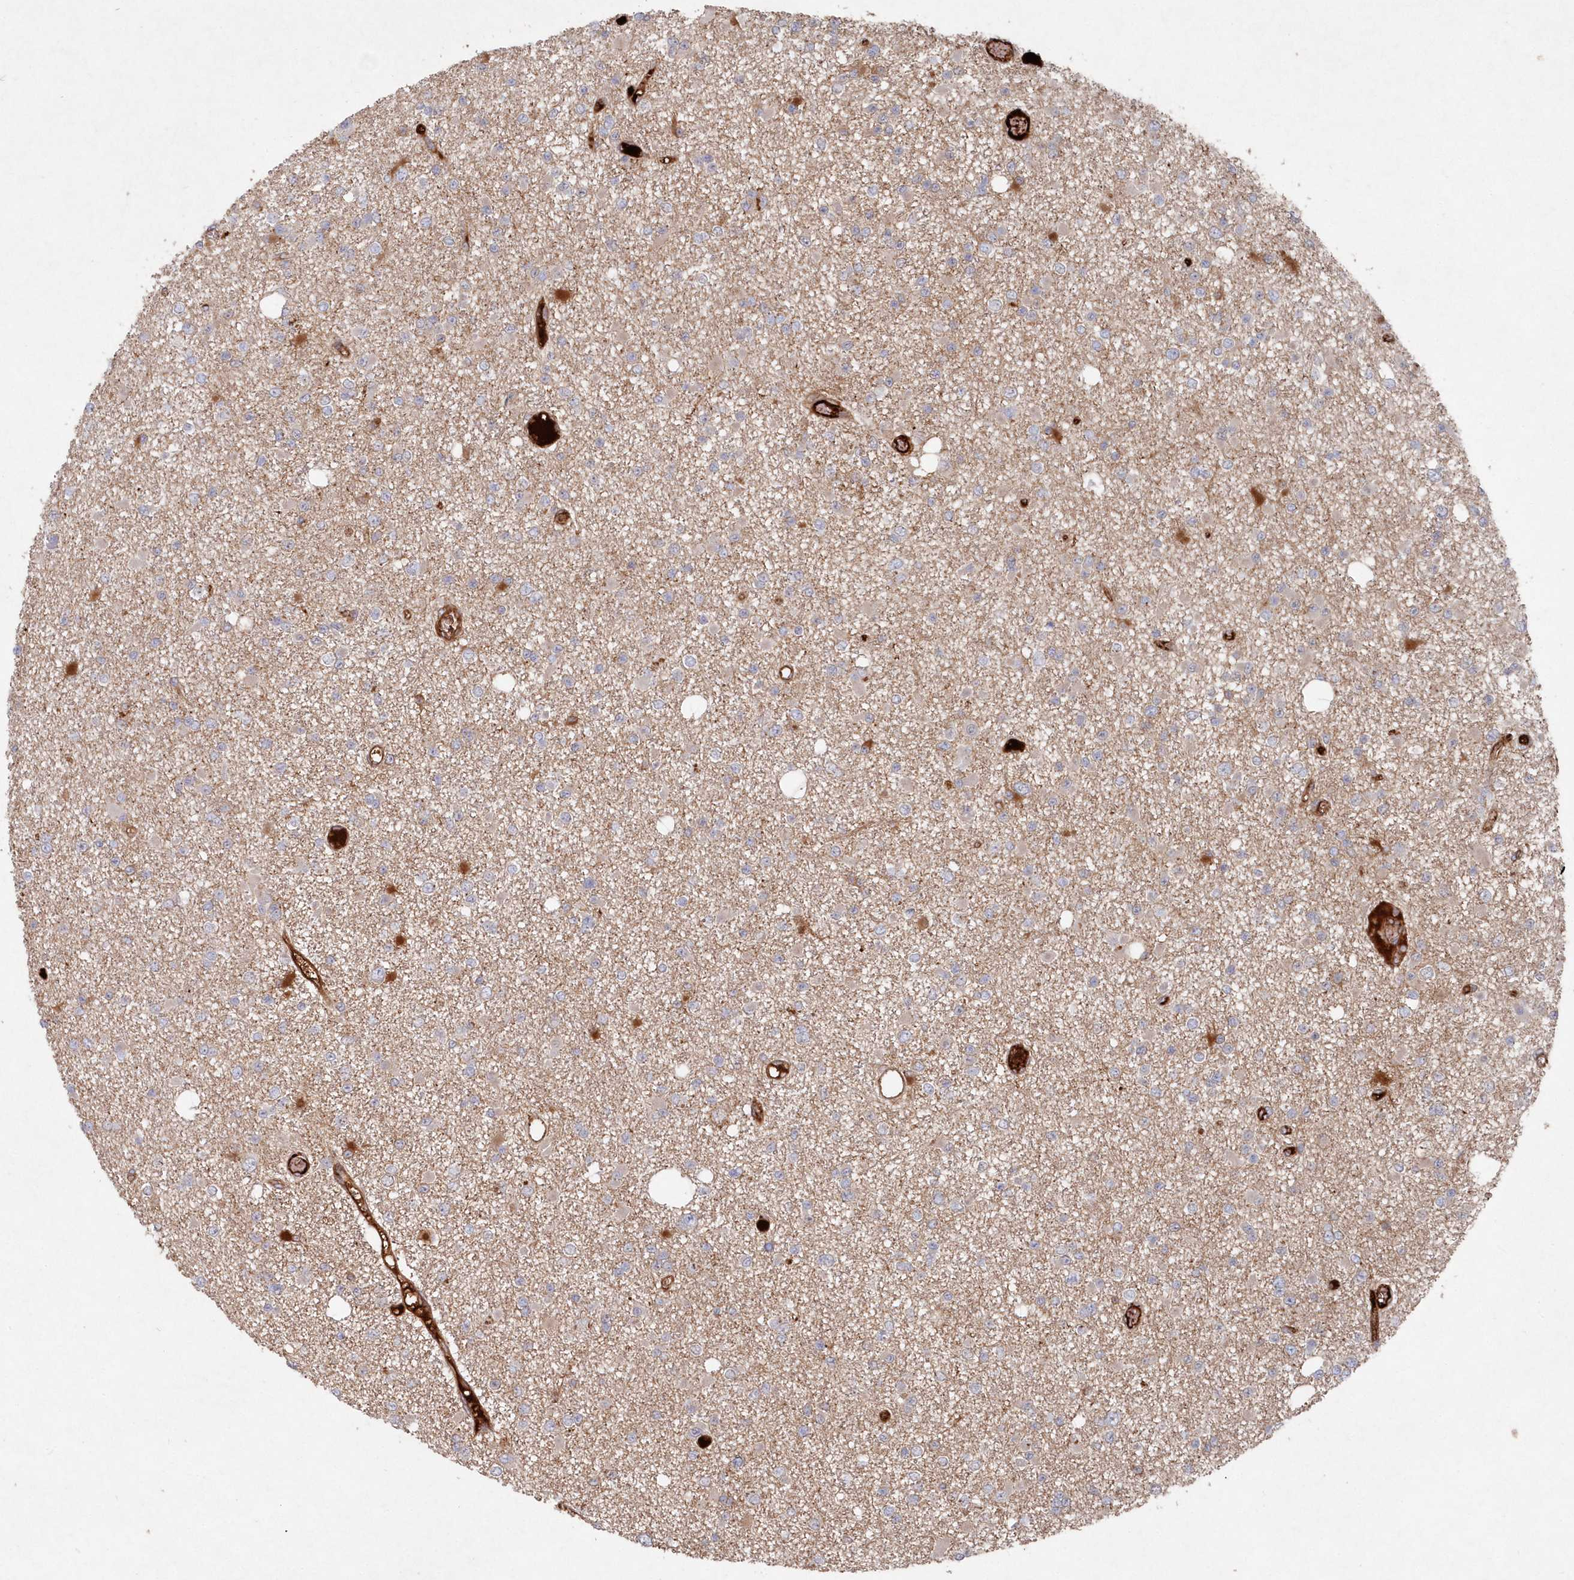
{"staining": {"intensity": "negative", "quantity": "none", "location": "none"}, "tissue": "glioma", "cell_type": "Tumor cells", "image_type": "cancer", "snomed": [{"axis": "morphology", "description": "Glioma, malignant, Low grade"}, {"axis": "topography", "description": "Brain"}], "caption": "The IHC micrograph has no significant staining in tumor cells of malignant low-grade glioma tissue. (DAB immunohistochemistry, high magnification).", "gene": "ABHD14B", "patient": {"sex": "female", "age": 22}}